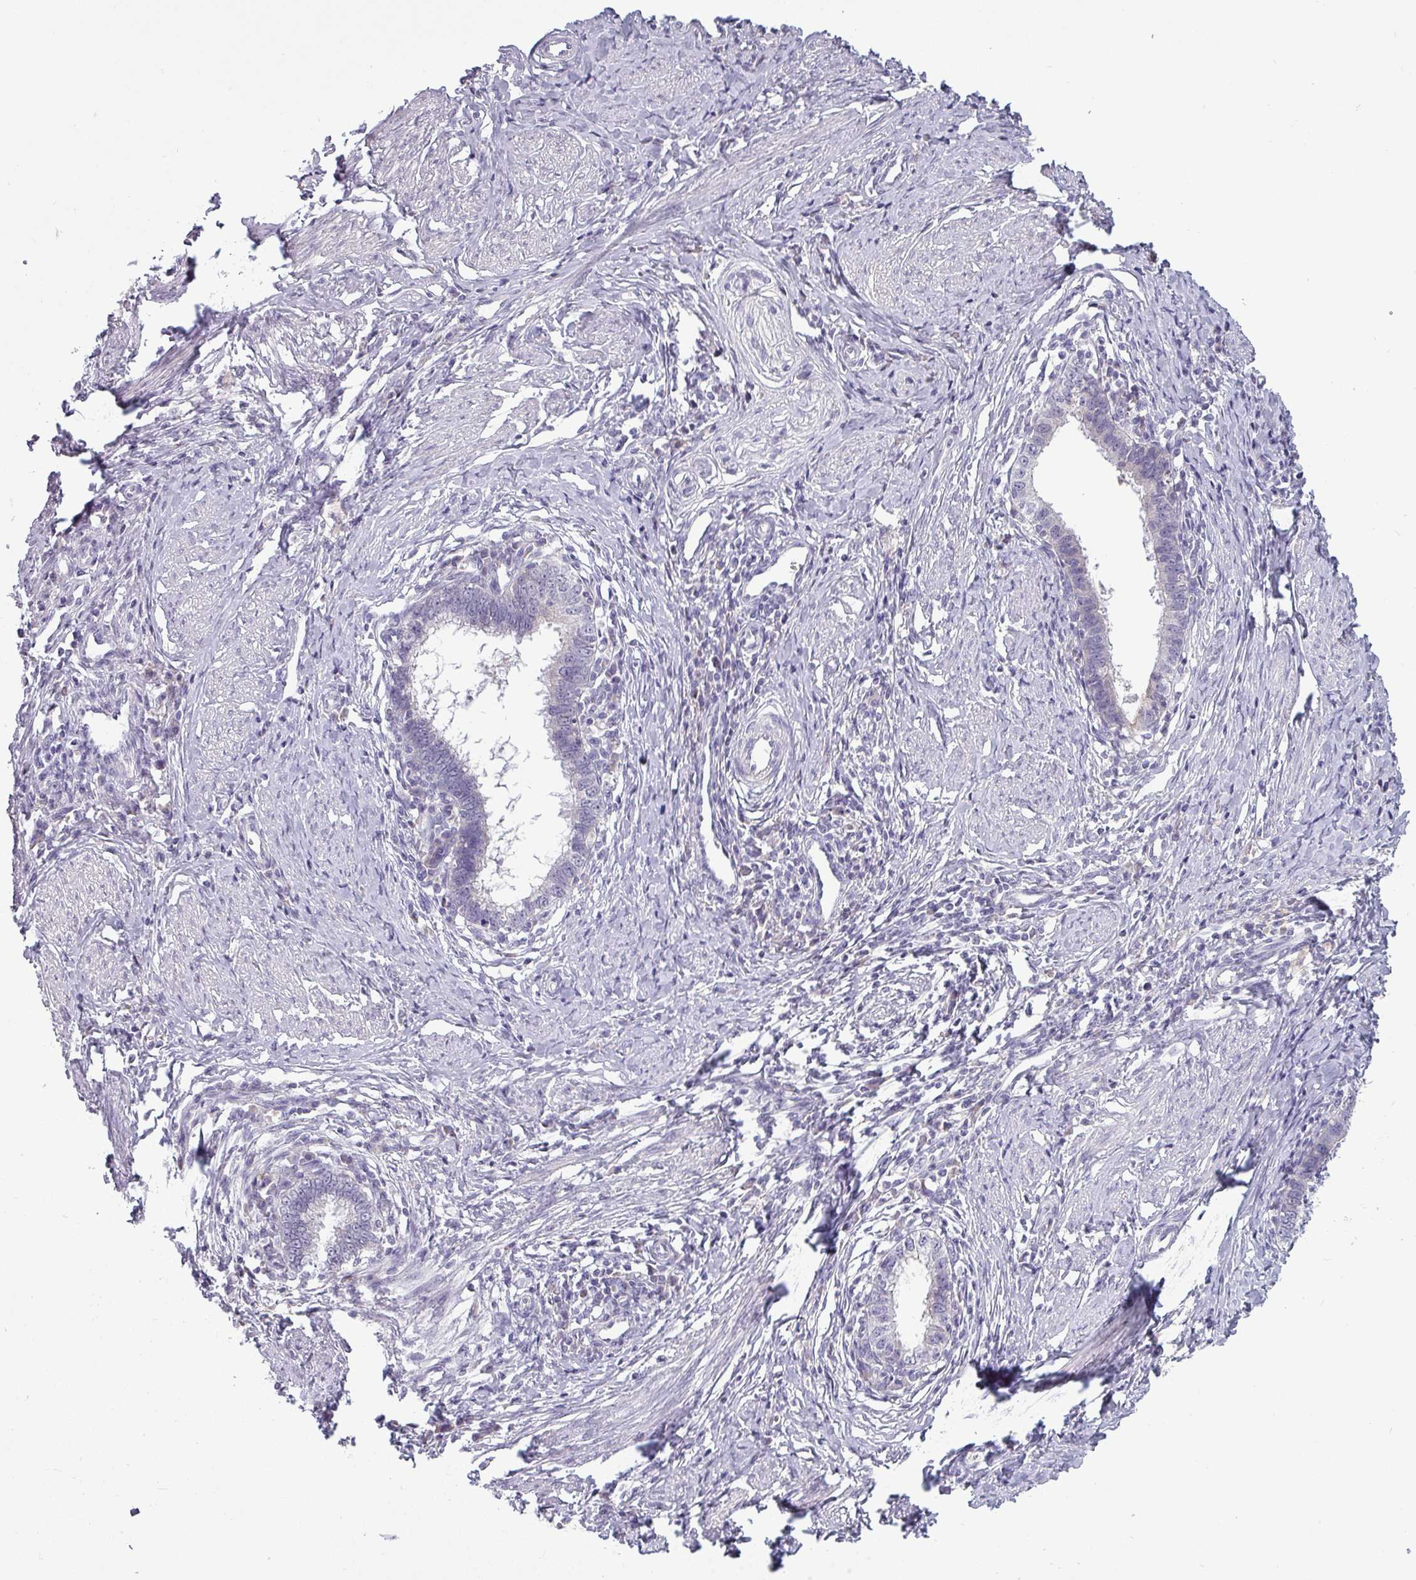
{"staining": {"intensity": "negative", "quantity": "none", "location": "none"}, "tissue": "cervical cancer", "cell_type": "Tumor cells", "image_type": "cancer", "snomed": [{"axis": "morphology", "description": "Adenocarcinoma, NOS"}, {"axis": "topography", "description": "Cervix"}], "caption": "Immunohistochemical staining of cervical cancer reveals no significant positivity in tumor cells.", "gene": "SLC26A9", "patient": {"sex": "female", "age": 36}}